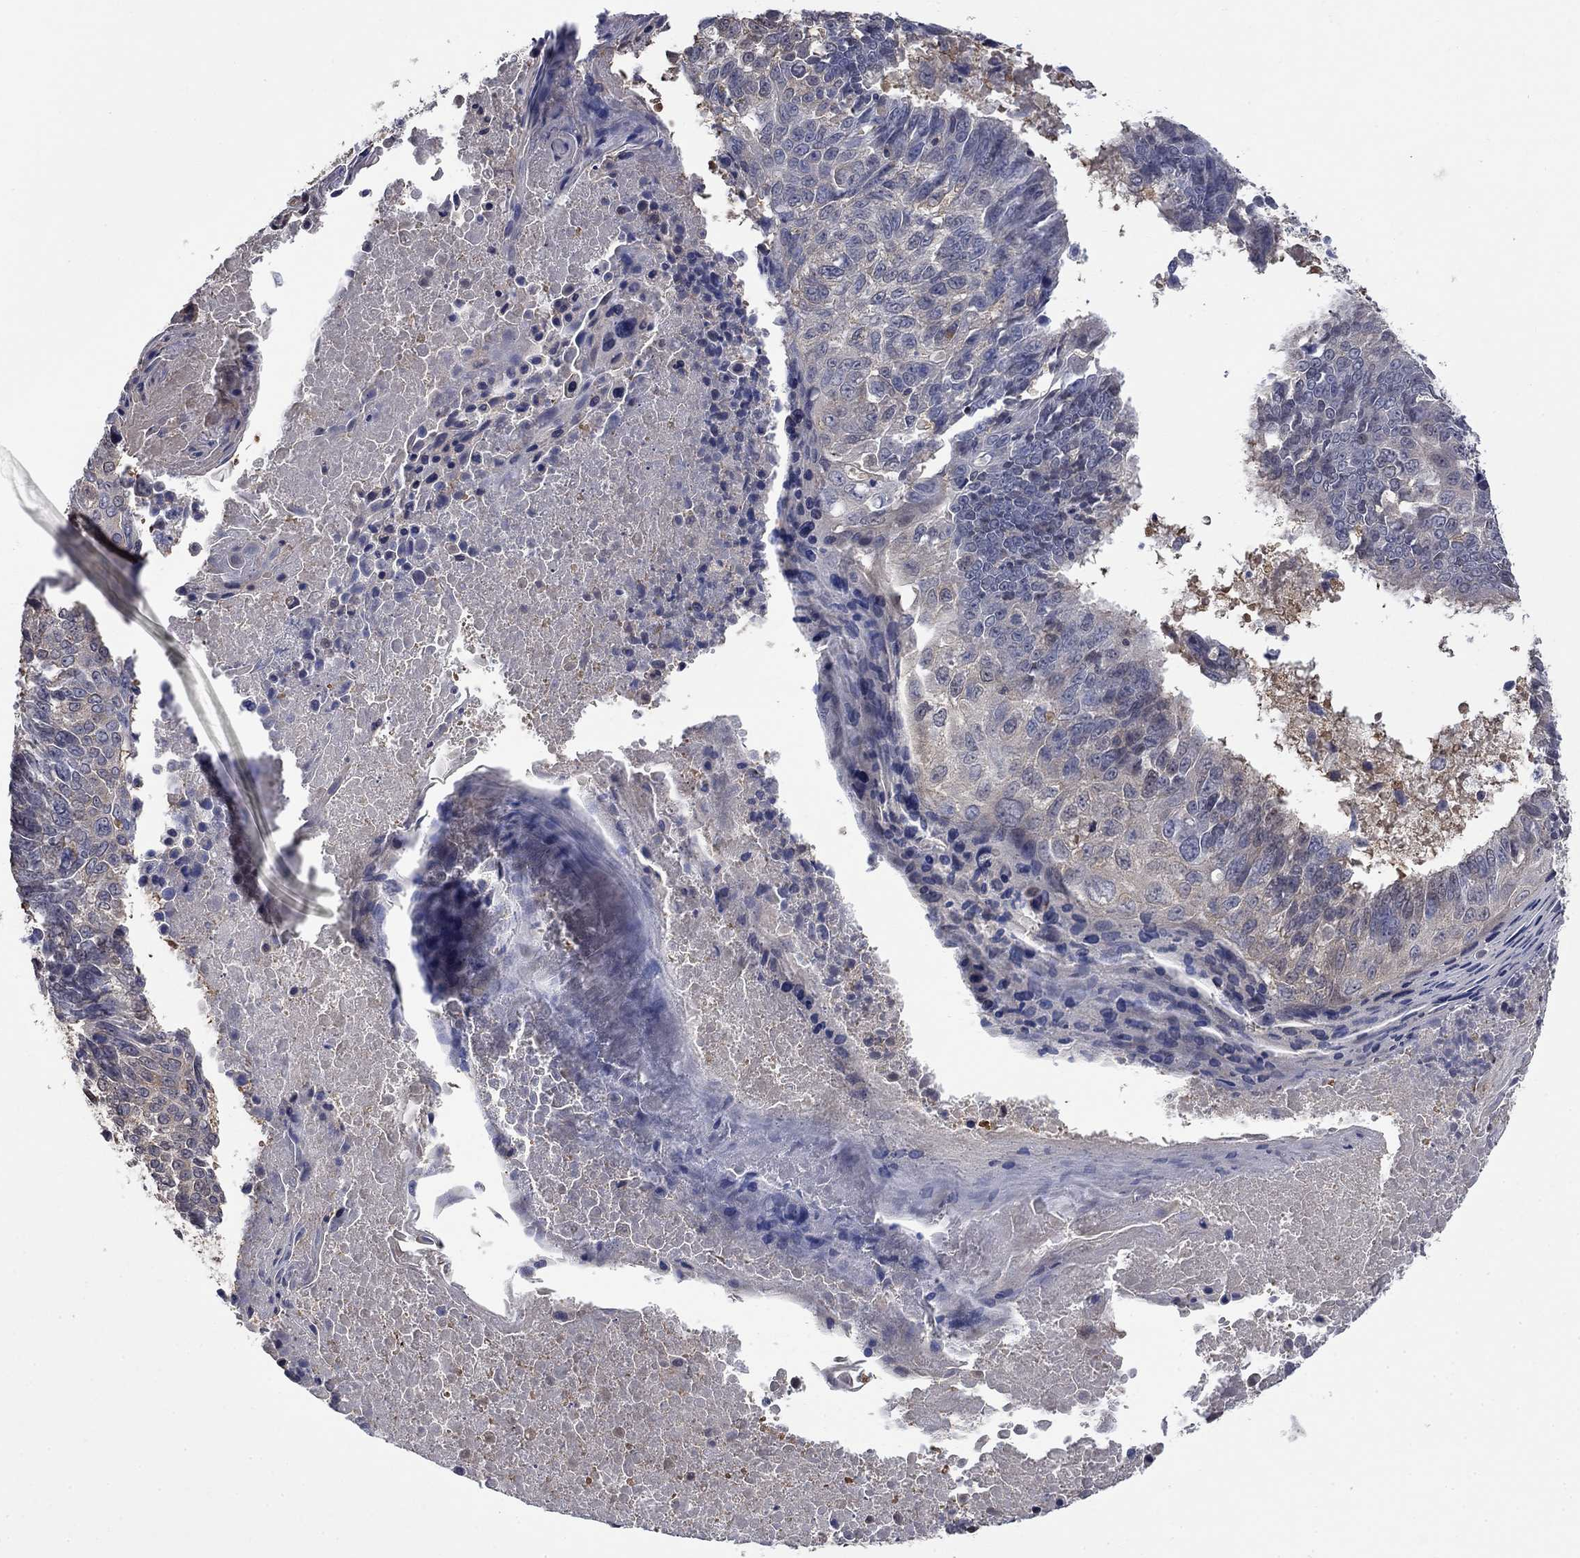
{"staining": {"intensity": "negative", "quantity": "none", "location": "none"}, "tissue": "lung cancer", "cell_type": "Tumor cells", "image_type": "cancer", "snomed": [{"axis": "morphology", "description": "Squamous cell carcinoma, NOS"}, {"axis": "topography", "description": "Lung"}], "caption": "An IHC photomicrograph of squamous cell carcinoma (lung) is shown. There is no staining in tumor cells of squamous cell carcinoma (lung). (DAB IHC, high magnification).", "gene": "PDZD2", "patient": {"sex": "male", "age": 73}}